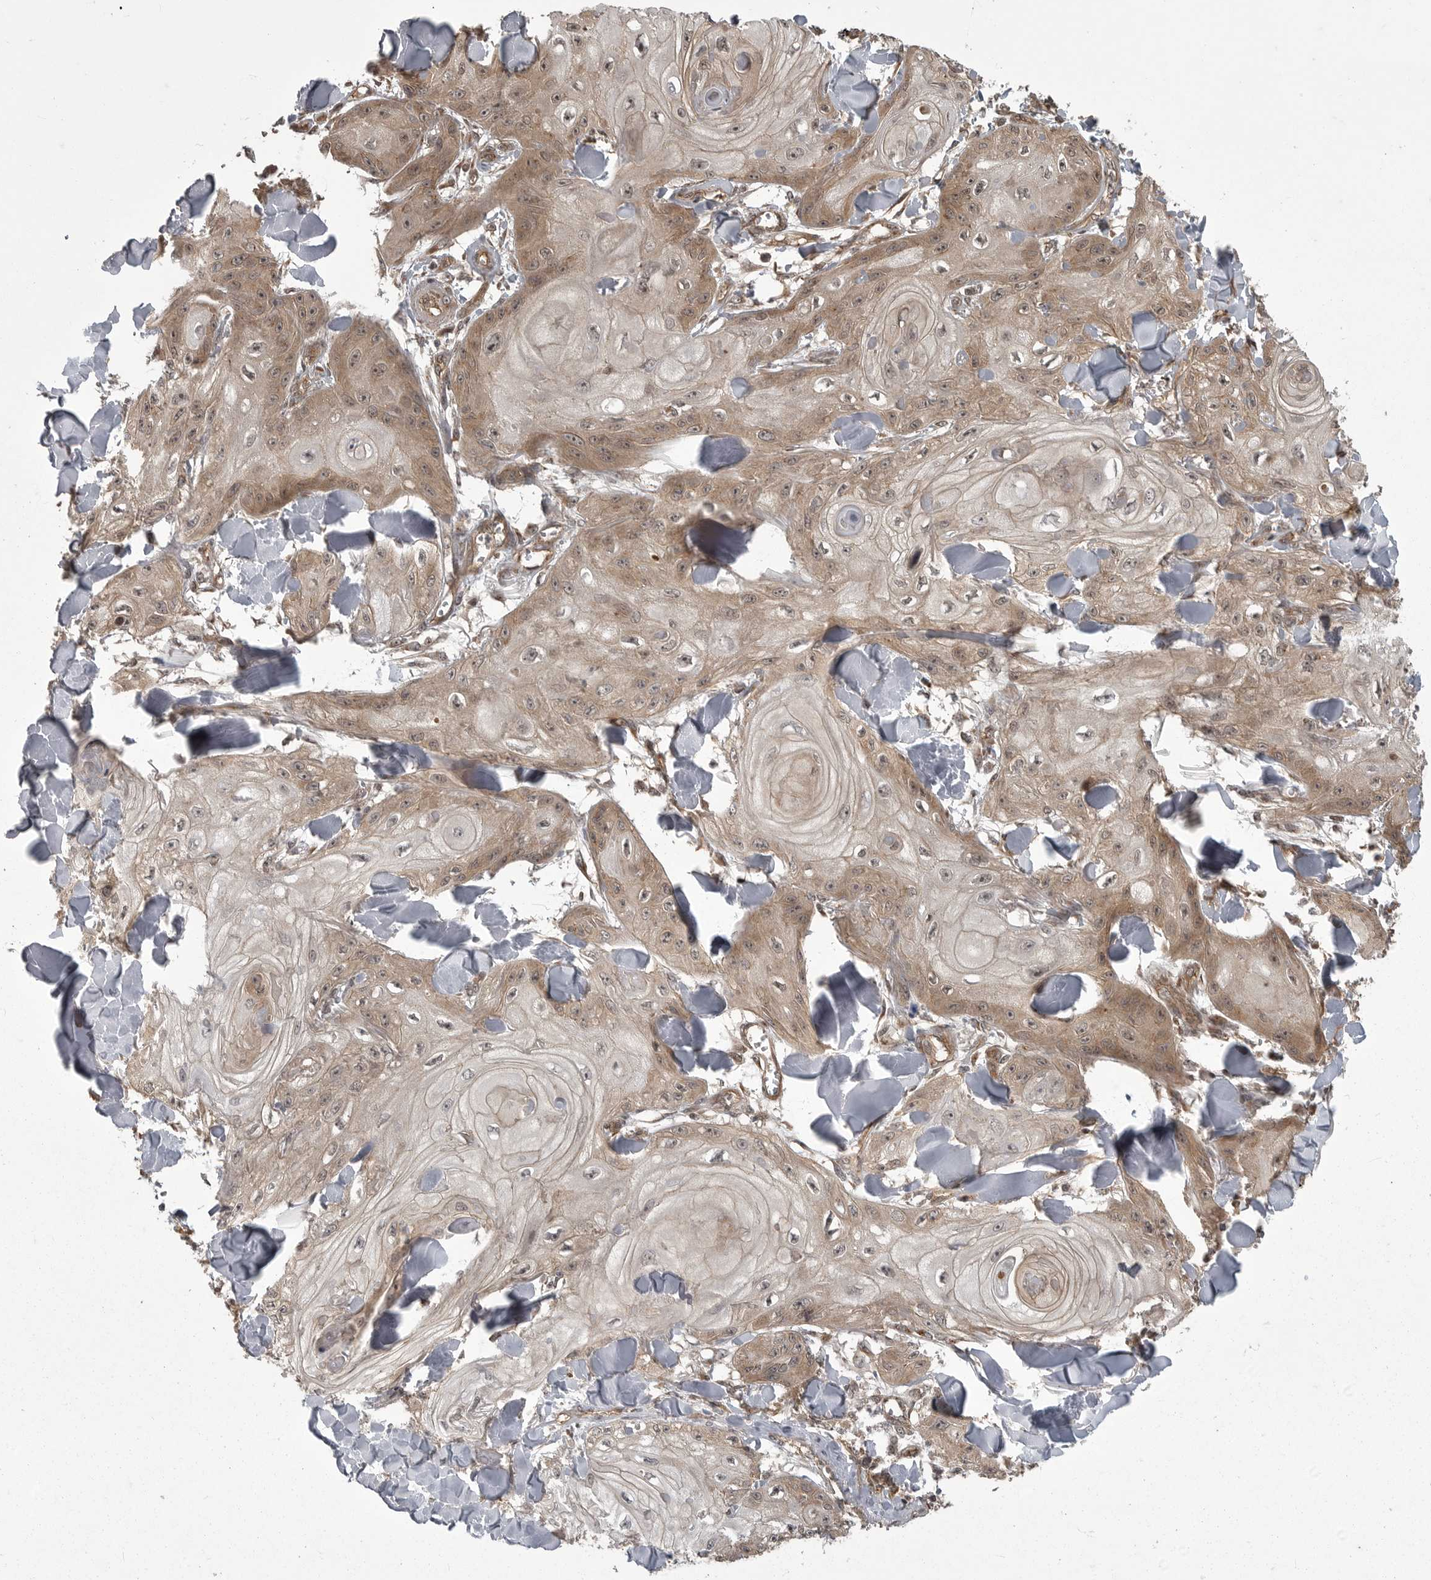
{"staining": {"intensity": "moderate", "quantity": ">75%", "location": "cytoplasmic/membranous"}, "tissue": "skin cancer", "cell_type": "Tumor cells", "image_type": "cancer", "snomed": [{"axis": "morphology", "description": "Squamous cell carcinoma, NOS"}, {"axis": "topography", "description": "Skin"}], "caption": "Tumor cells demonstrate medium levels of moderate cytoplasmic/membranous expression in about >75% of cells in skin squamous cell carcinoma.", "gene": "DNAJC8", "patient": {"sex": "male", "age": 74}}